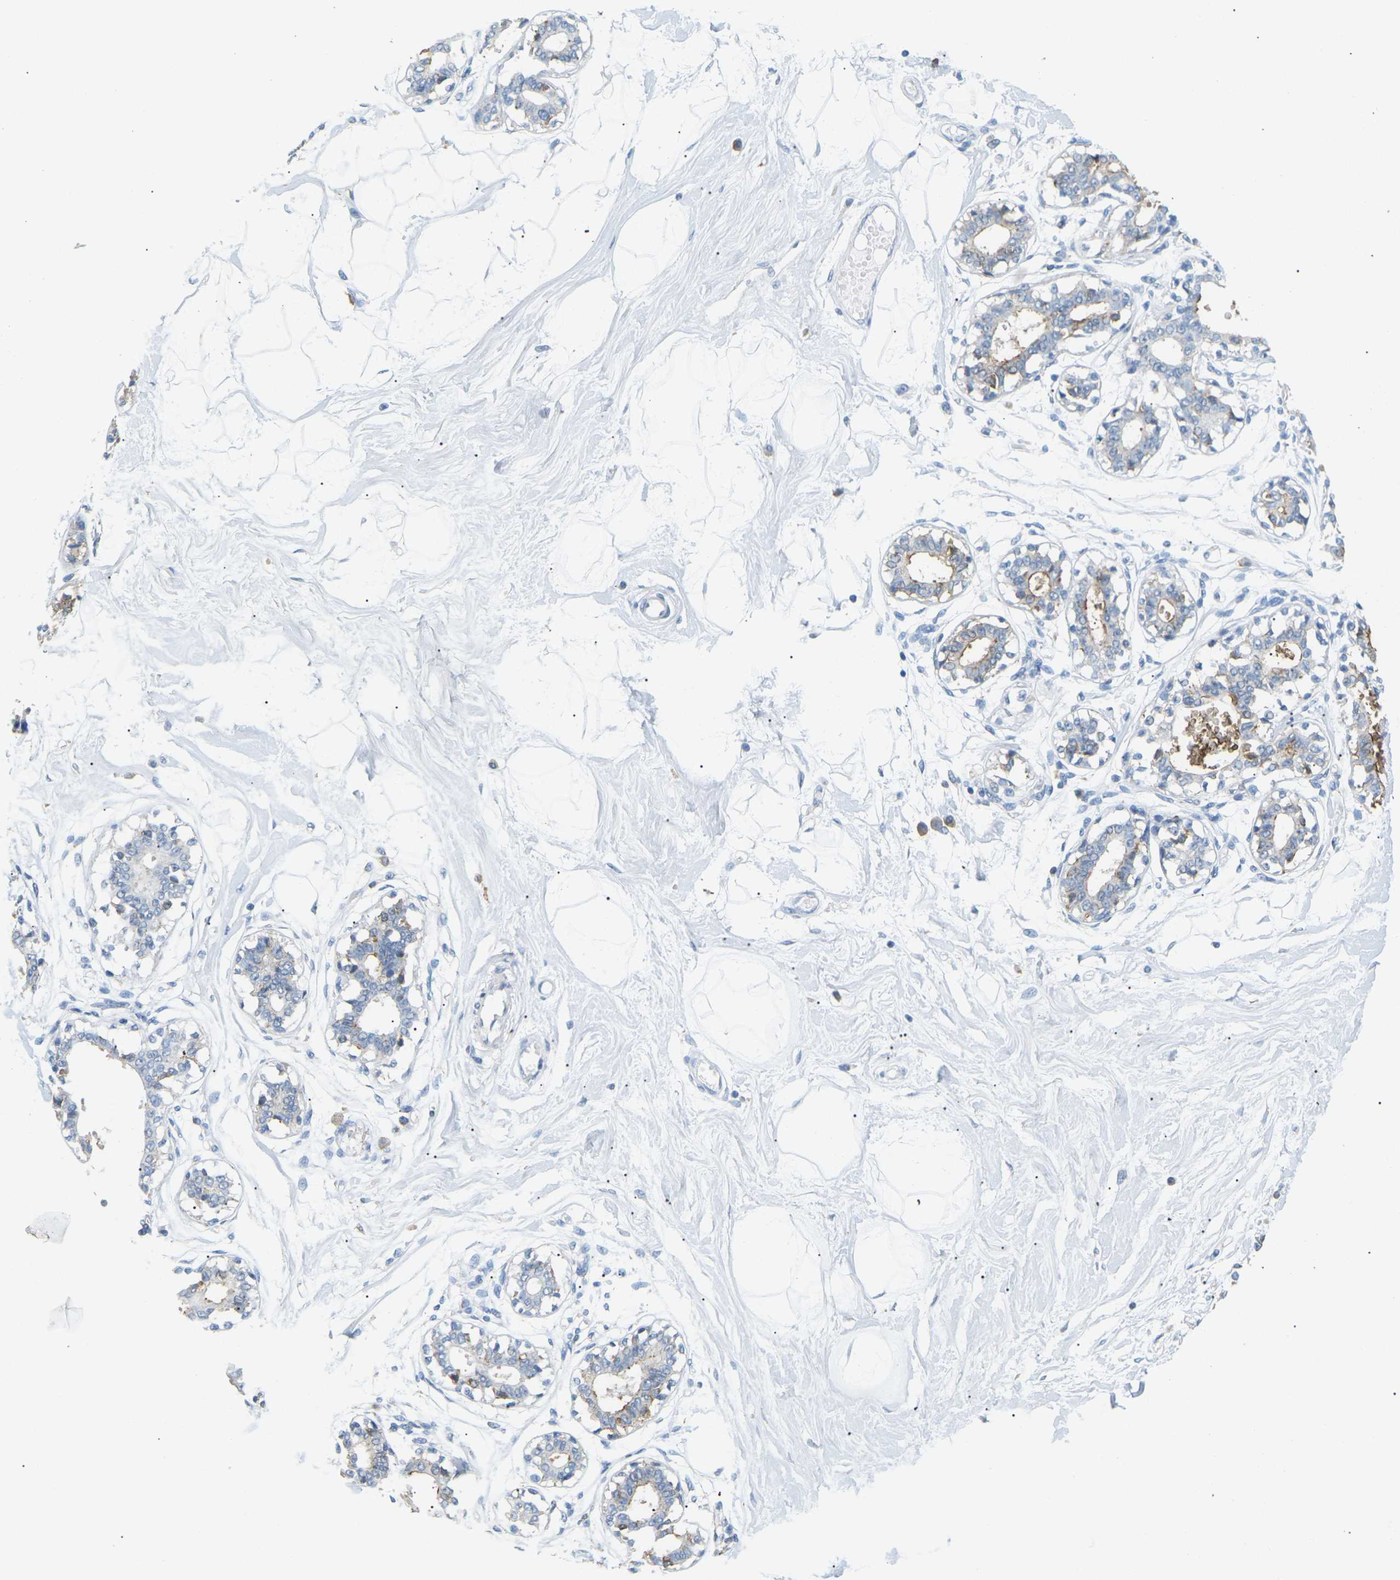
{"staining": {"intensity": "negative", "quantity": "none", "location": "none"}, "tissue": "breast", "cell_type": "Adipocytes", "image_type": "normal", "snomed": [{"axis": "morphology", "description": "Normal tissue, NOS"}, {"axis": "topography", "description": "Breast"}], "caption": "High power microscopy micrograph of an IHC histopathology image of benign breast, revealing no significant expression in adipocytes. (DAB (3,3'-diaminobenzidine) immunohistochemistry (IHC), high magnification).", "gene": "ADM", "patient": {"sex": "female", "age": 45}}